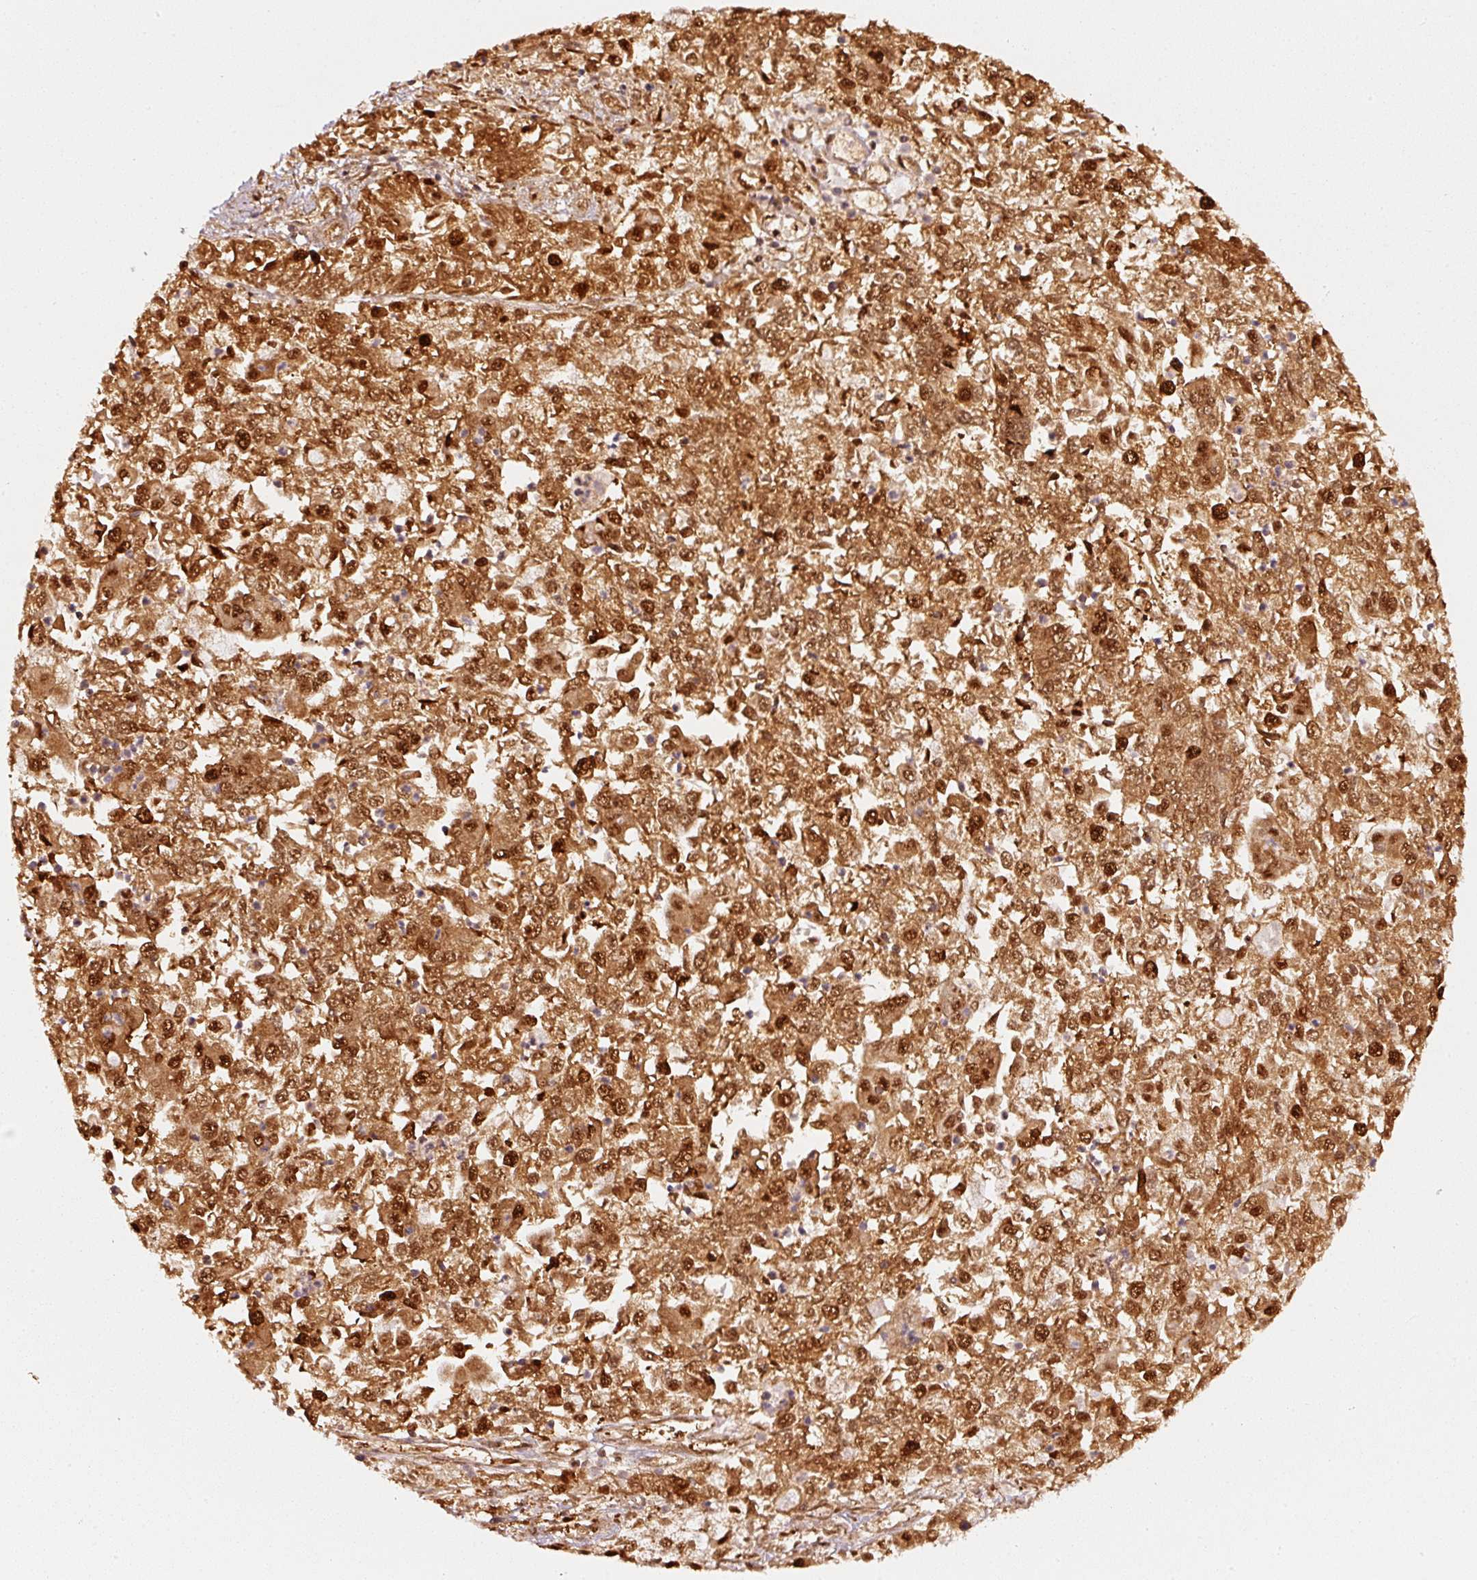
{"staining": {"intensity": "moderate", "quantity": ">75%", "location": "cytoplasmic/membranous,nuclear"}, "tissue": "endometrial cancer", "cell_type": "Tumor cells", "image_type": "cancer", "snomed": [{"axis": "morphology", "description": "Adenocarcinoma, NOS"}, {"axis": "topography", "description": "Endometrium"}], "caption": "Tumor cells reveal medium levels of moderate cytoplasmic/membranous and nuclear staining in approximately >75% of cells in adenocarcinoma (endometrial).", "gene": "PSMD1", "patient": {"sex": "female", "age": 57}}